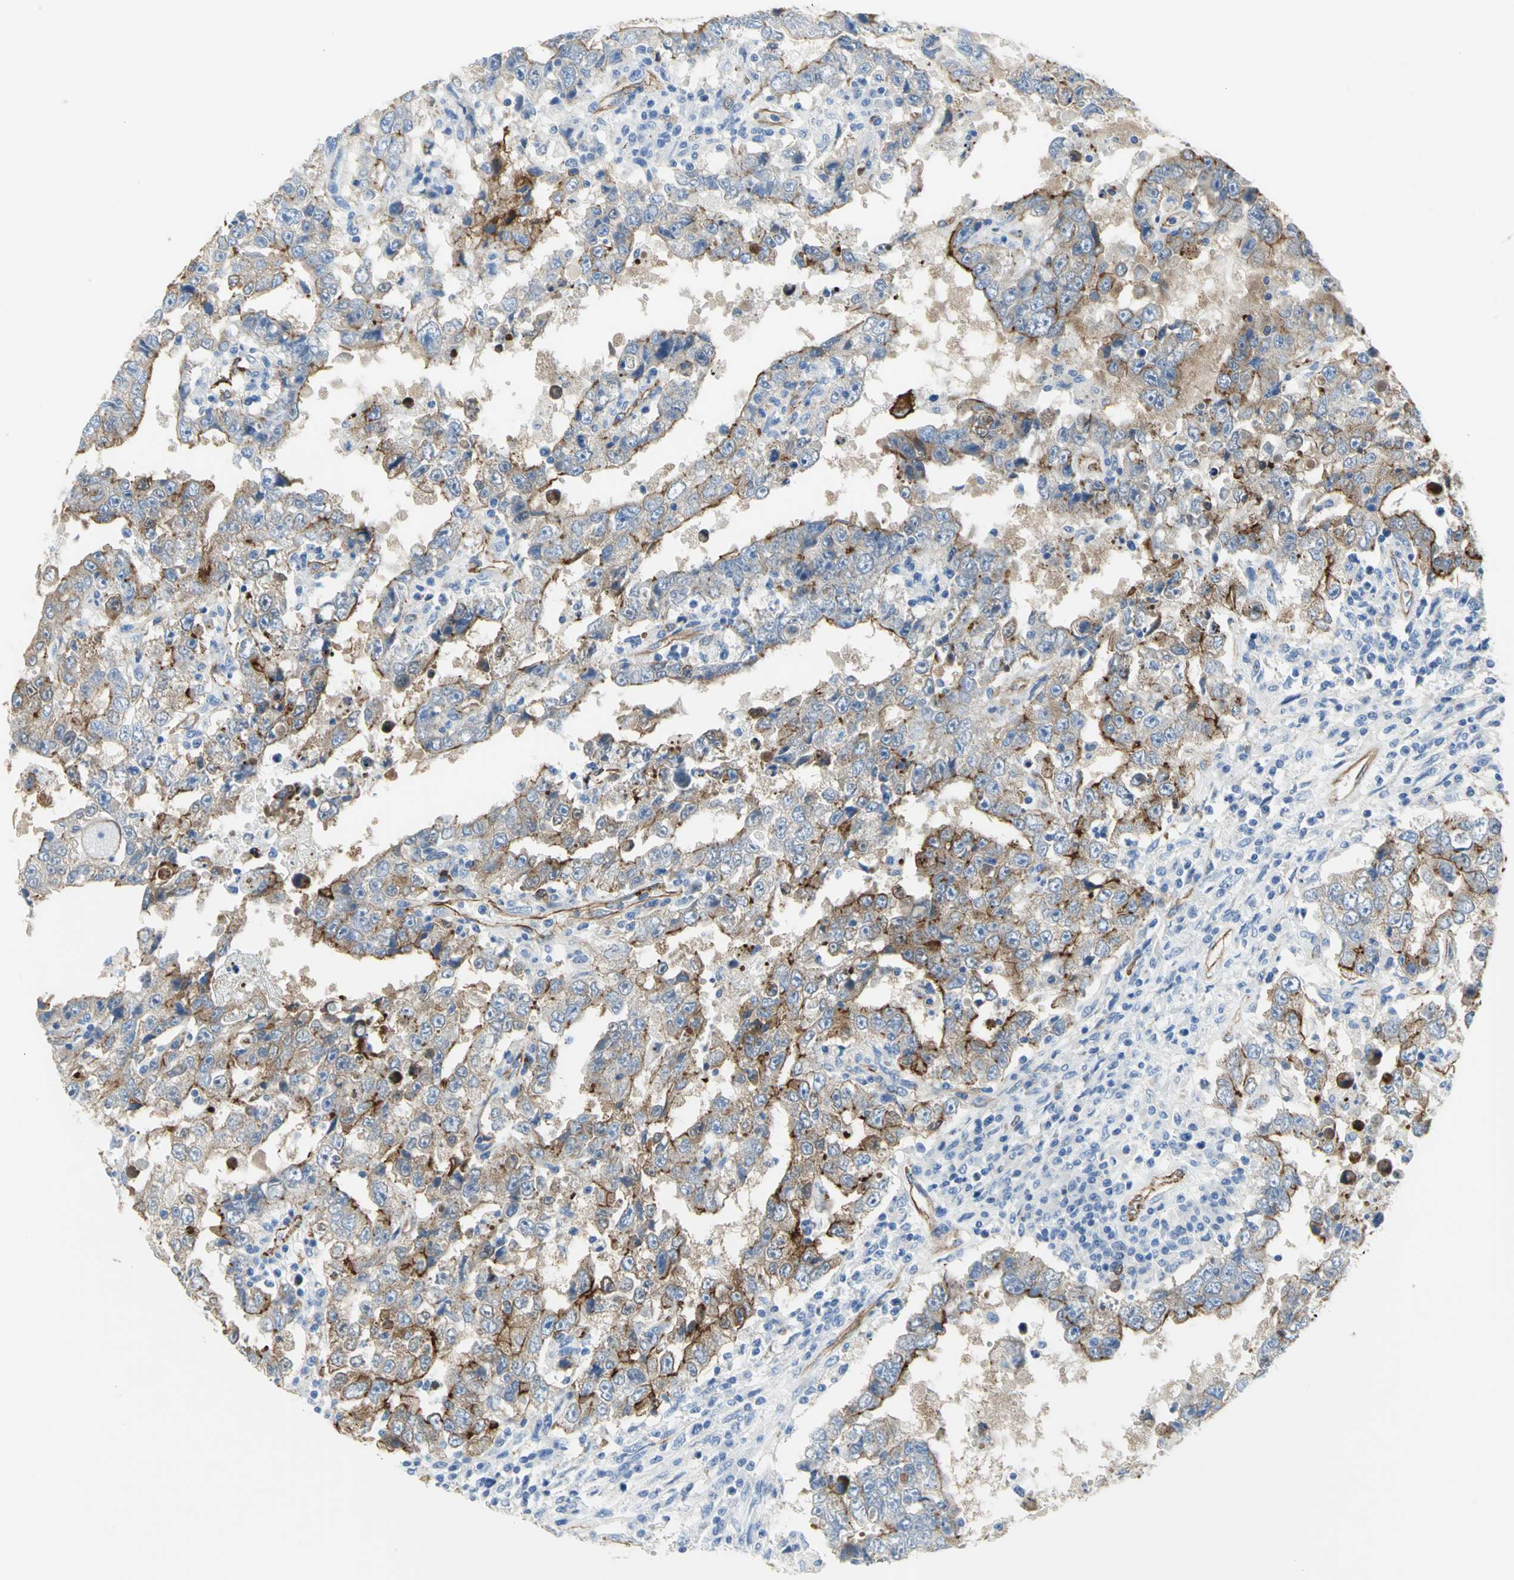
{"staining": {"intensity": "strong", "quantity": "25%-75%", "location": "cytoplasmic/membranous"}, "tissue": "testis cancer", "cell_type": "Tumor cells", "image_type": "cancer", "snomed": [{"axis": "morphology", "description": "Carcinoma, Embryonal, NOS"}, {"axis": "topography", "description": "Testis"}], "caption": "Immunohistochemistry photomicrograph of testis cancer stained for a protein (brown), which demonstrates high levels of strong cytoplasmic/membranous staining in about 25%-75% of tumor cells.", "gene": "FLNB", "patient": {"sex": "male", "age": 26}}